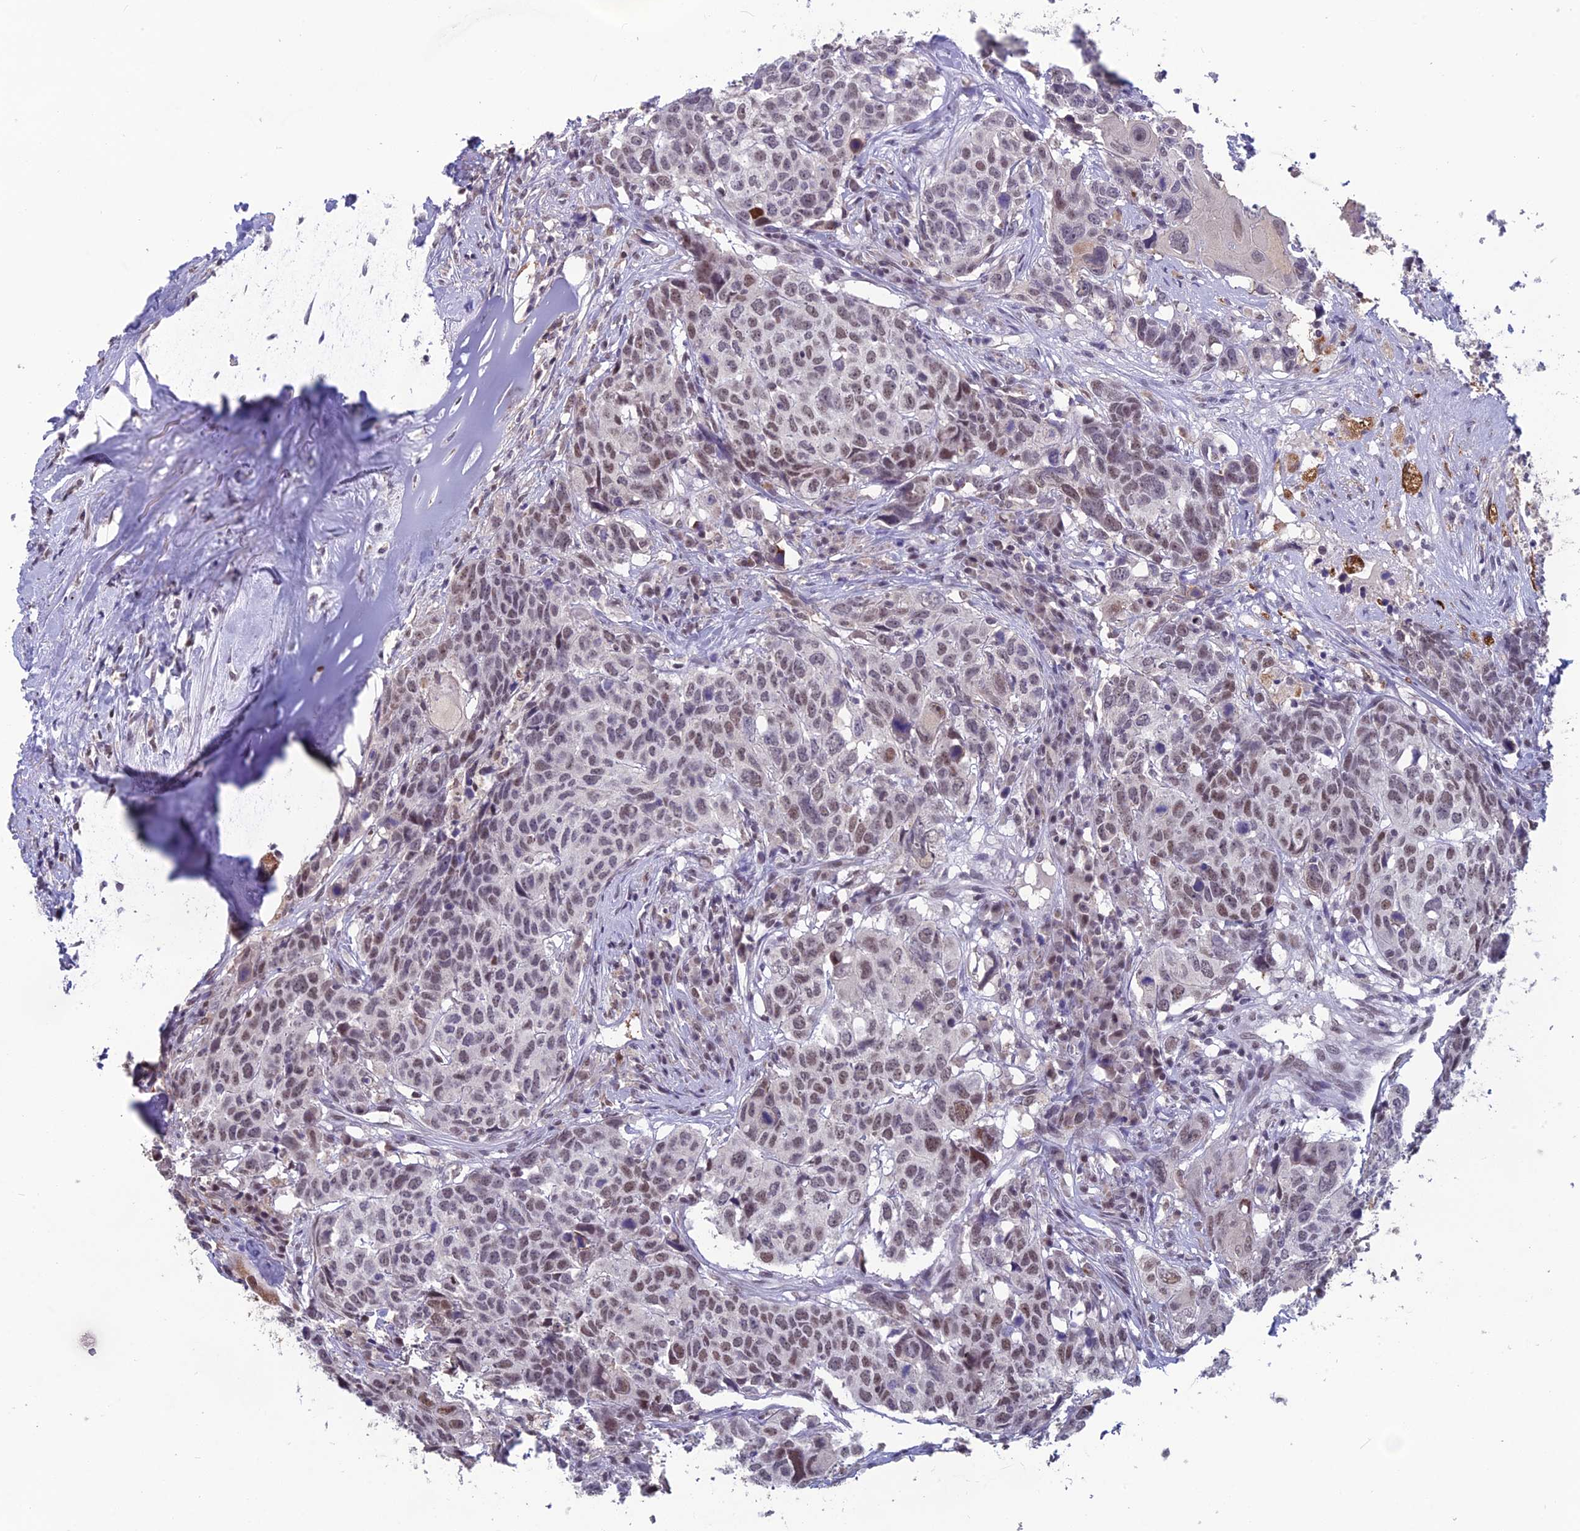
{"staining": {"intensity": "weak", "quantity": ">75%", "location": "nuclear"}, "tissue": "head and neck cancer", "cell_type": "Tumor cells", "image_type": "cancer", "snomed": [{"axis": "morphology", "description": "Squamous cell carcinoma, NOS"}, {"axis": "topography", "description": "Head-Neck"}], "caption": "This micrograph demonstrates head and neck cancer (squamous cell carcinoma) stained with immunohistochemistry (IHC) to label a protein in brown. The nuclear of tumor cells show weak positivity for the protein. Nuclei are counter-stained blue.", "gene": "MT-CO3", "patient": {"sex": "male", "age": 66}}